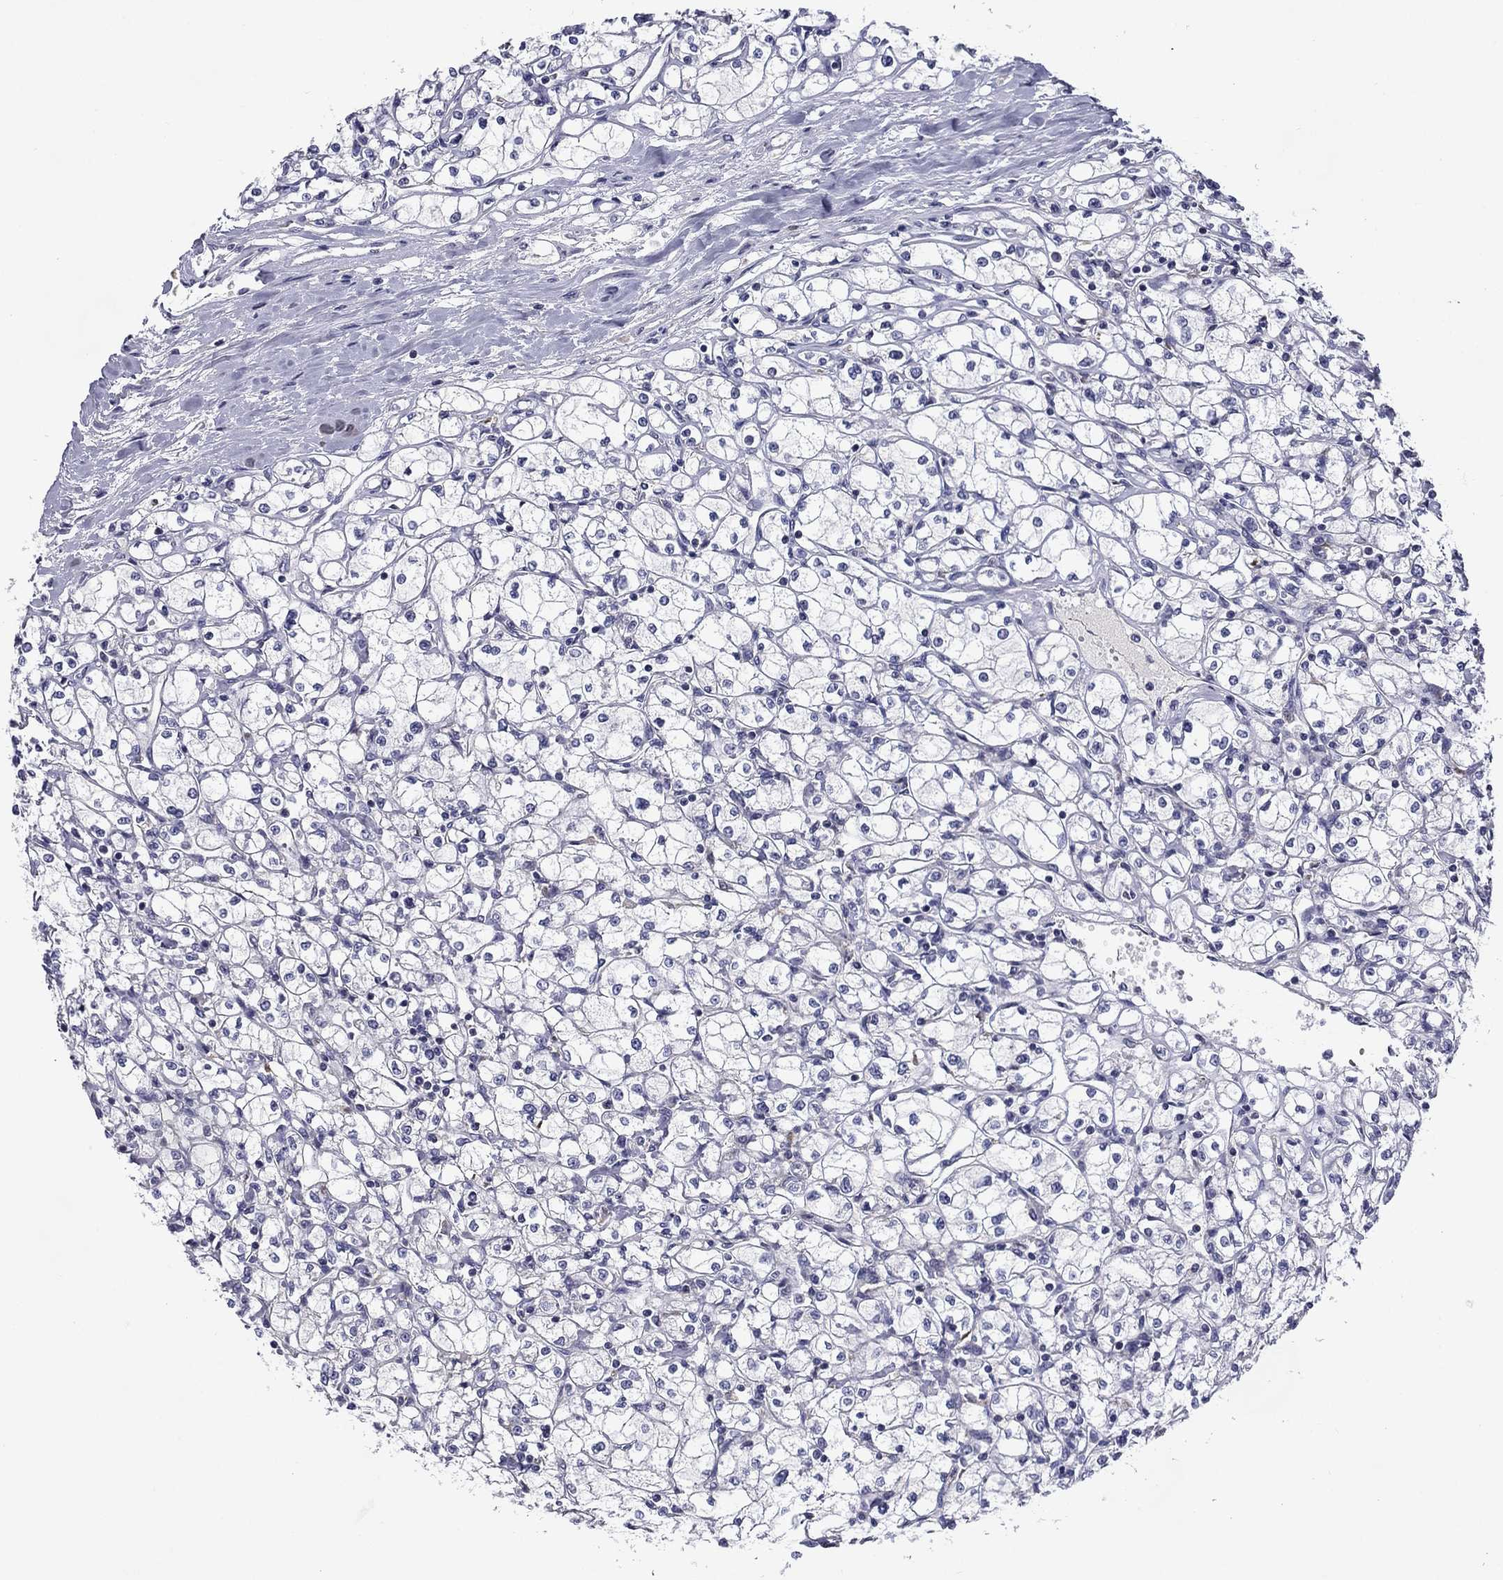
{"staining": {"intensity": "negative", "quantity": "none", "location": "none"}, "tissue": "renal cancer", "cell_type": "Tumor cells", "image_type": "cancer", "snomed": [{"axis": "morphology", "description": "Adenocarcinoma, NOS"}, {"axis": "topography", "description": "Kidney"}], "caption": "The image demonstrates no staining of tumor cells in renal adenocarcinoma. (Immunohistochemistry (ihc), brightfield microscopy, high magnification).", "gene": "SPATA7", "patient": {"sex": "male", "age": 67}}